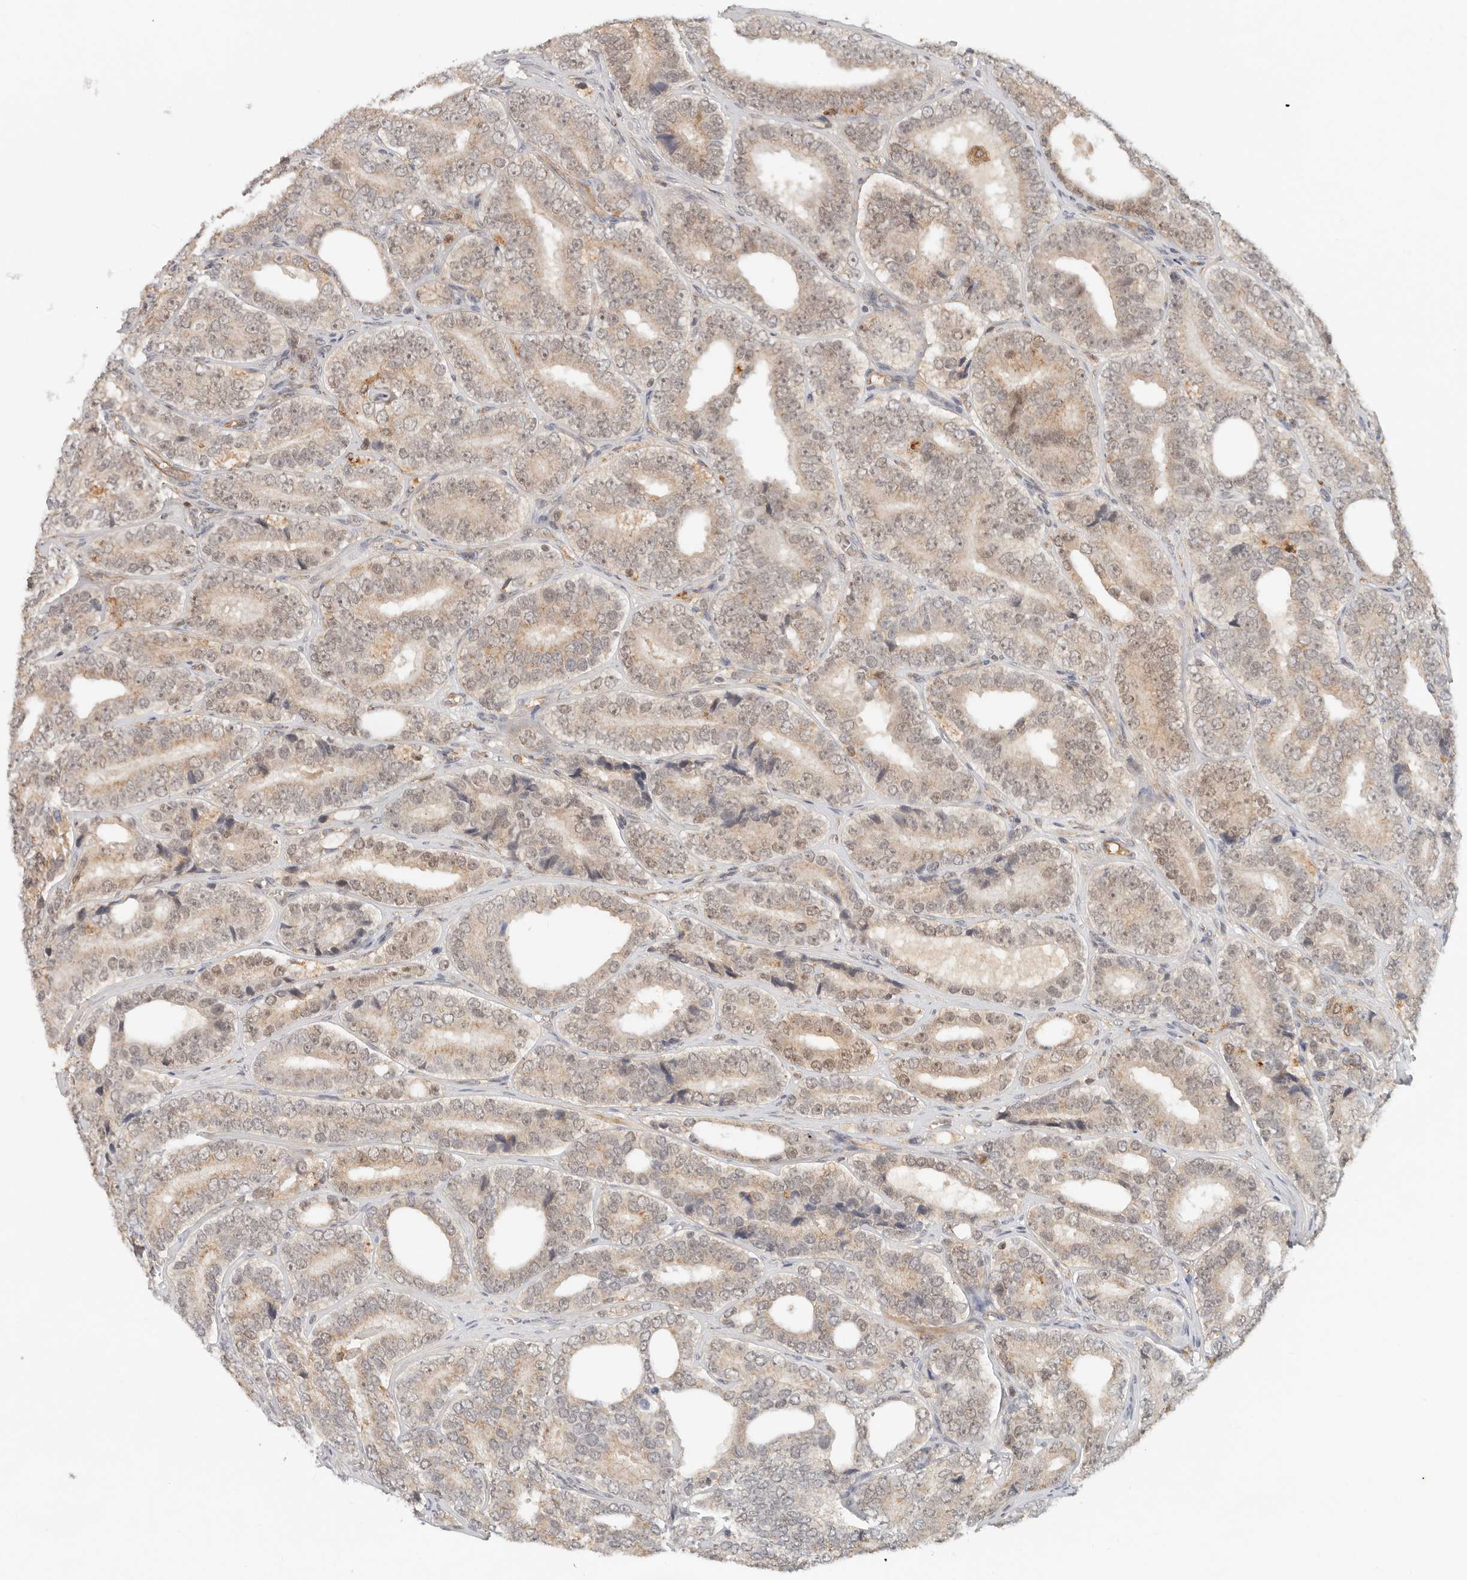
{"staining": {"intensity": "weak", "quantity": ">75%", "location": "cytoplasmic/membranous,nuclear"}, "tissue": "prostate cancer", "cell_type": "Tumor cells", "image_type": "cancer", "snomed": [{"axis": "morphology", "description": "Adenocarcinoma, High grade"}, {"axis": "topography", "description": "Prostate"}], "caption": "A brown stain highlights weak cytoplasmic/membranous and nuclear staining of a protein in human high-grade adenocarcinoma (prostate) tumor cells.", "gene": "HEXD", "patient": {"sex": "male", "age": 56}}